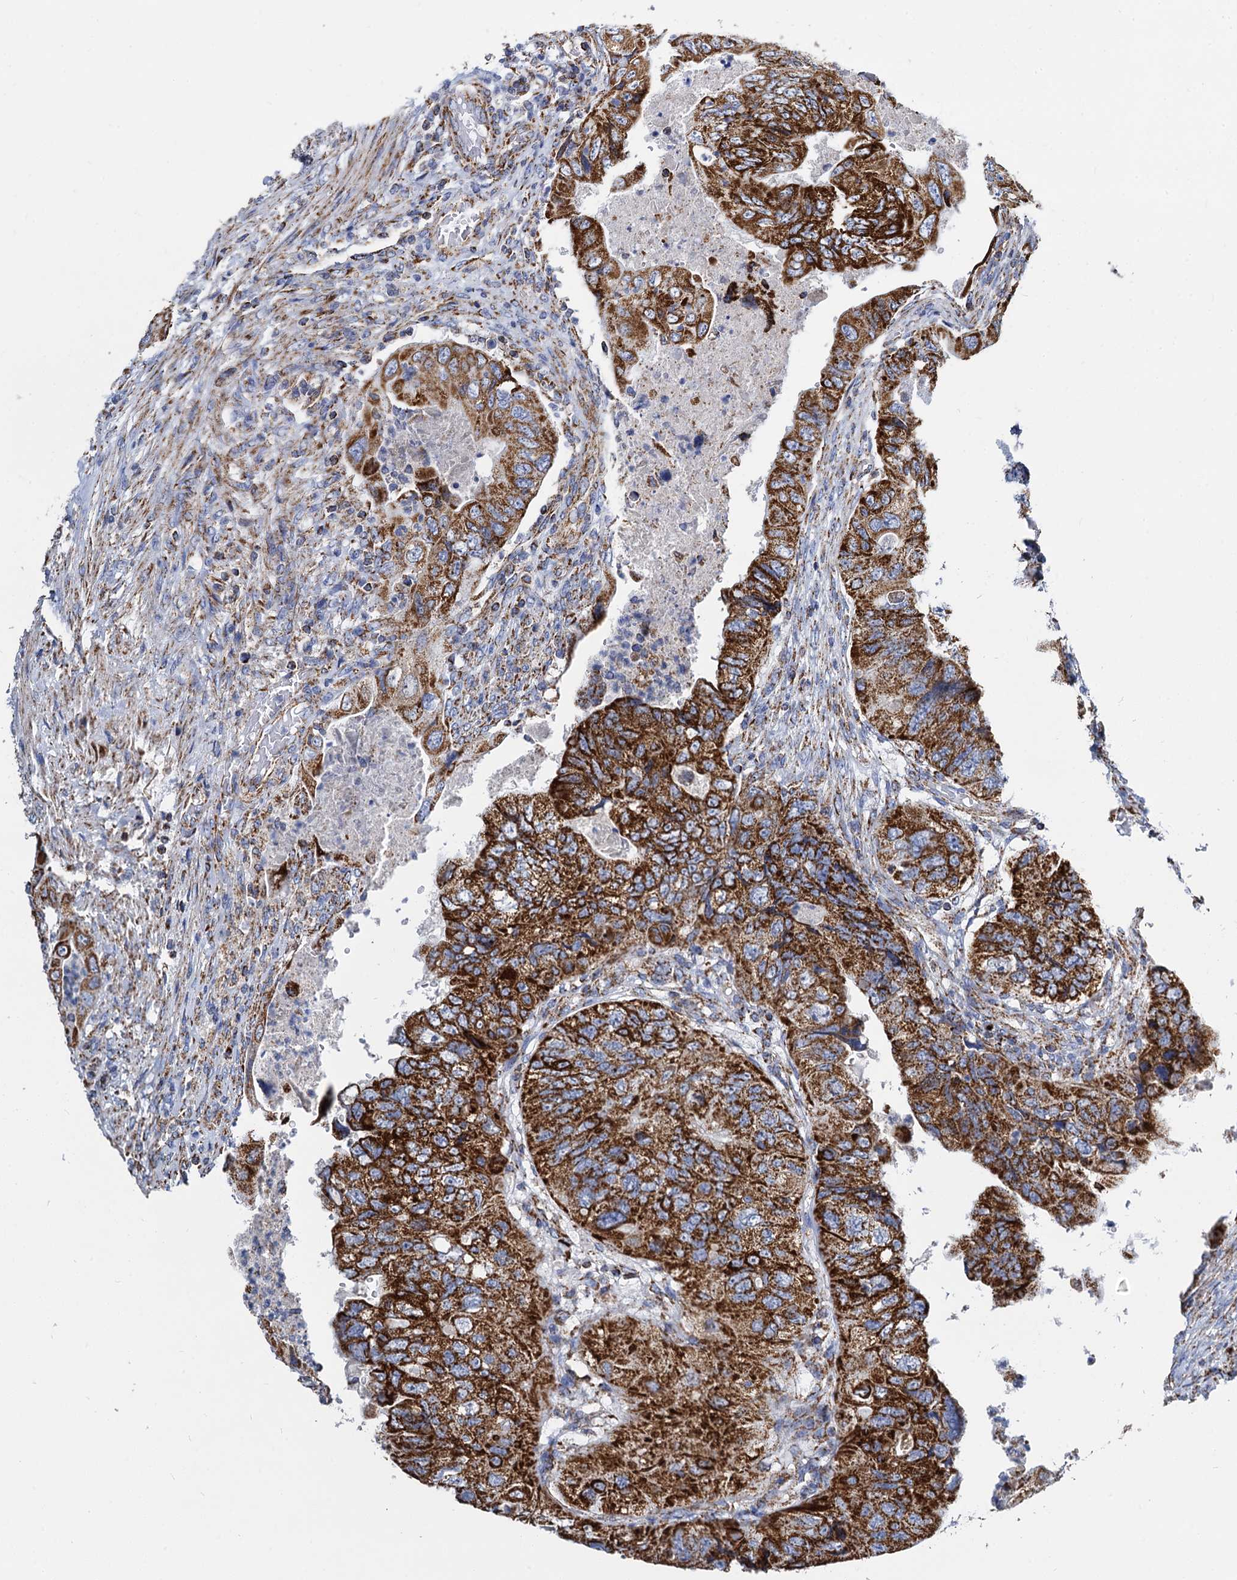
{"staining": {"intensity": "strong", "quantity": ">75%", "location": "cytoplasmic/membranous"}, "tissue": "colorectal cancer", "cell_type": "Tumor cells", "image_type": "cancer", "snomed": [{"axis": "morphology", "description": "Adenocarcinoma, NOS"}, {"axis": "topography", "description": "Rectum"}], "caption": "Protein staining of adenocarcinoma (colorectal) tissue demonstrates strong cytoplasmic/membranous positivity in about >75% of tumor cells. (Brightfield microscopy of DAB IHC at high magnification).", "gene": "TIMM10", "patient": {"sex": "male", "age": 63}}